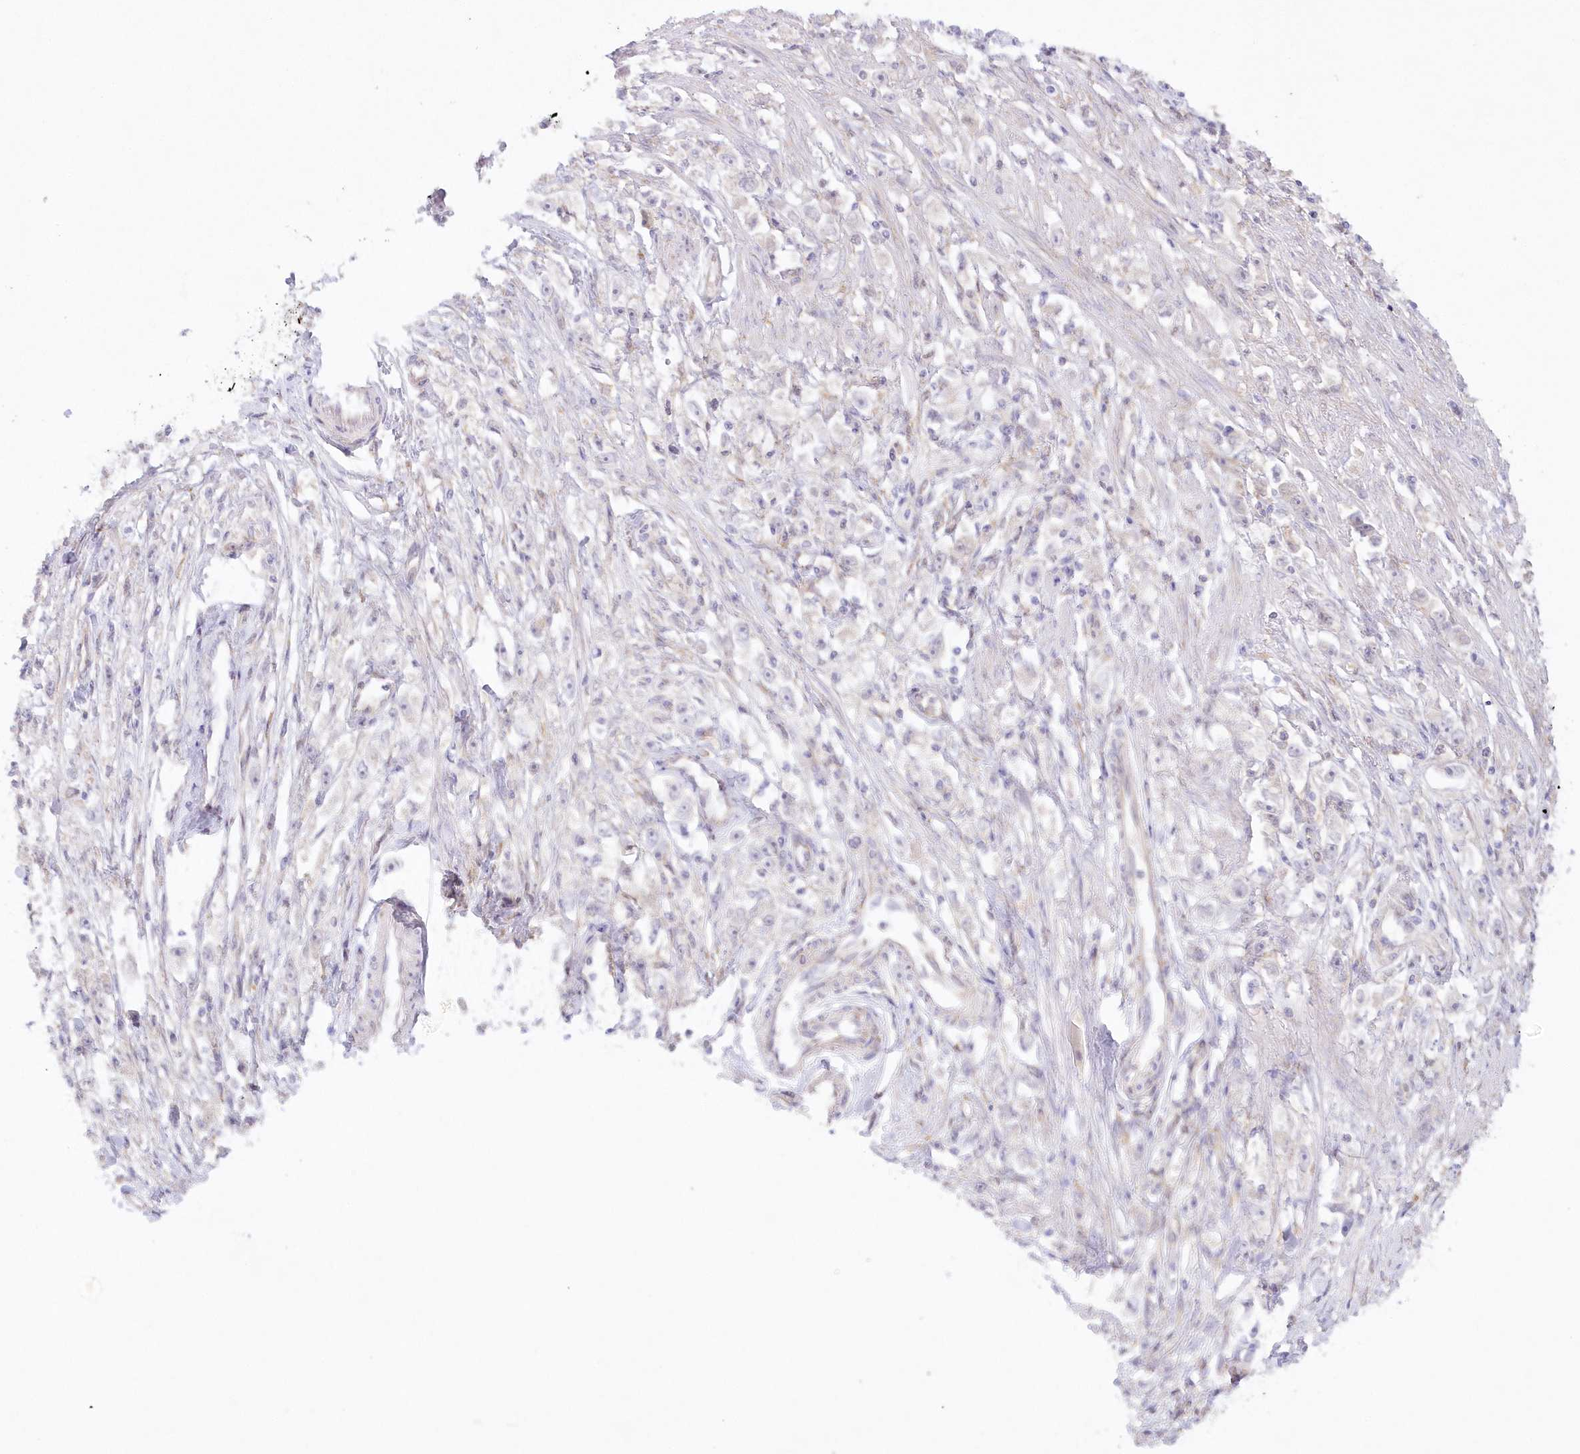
{"staining": {"intensity": "negative", "quantity": "none", "location": "none"}, "tissue": "stomach cancer", "cell_type": "Tumor cells", "image_type": "cancer", "snomed": [{"axis": "morphology", "description": "Adenocarcinoma, NOS"}, {"axis": "topography", "description": "Stomach"}], "caption": "Immunohistochemistry histopathology image of neoplastic tissue: stomach cancer stained with DAB (3,3'-diaminobenzidine) shows no significant protein expression in tumor cells.", "gene": "RNPEP", "patient": {"sex": "female", "age": 59}}